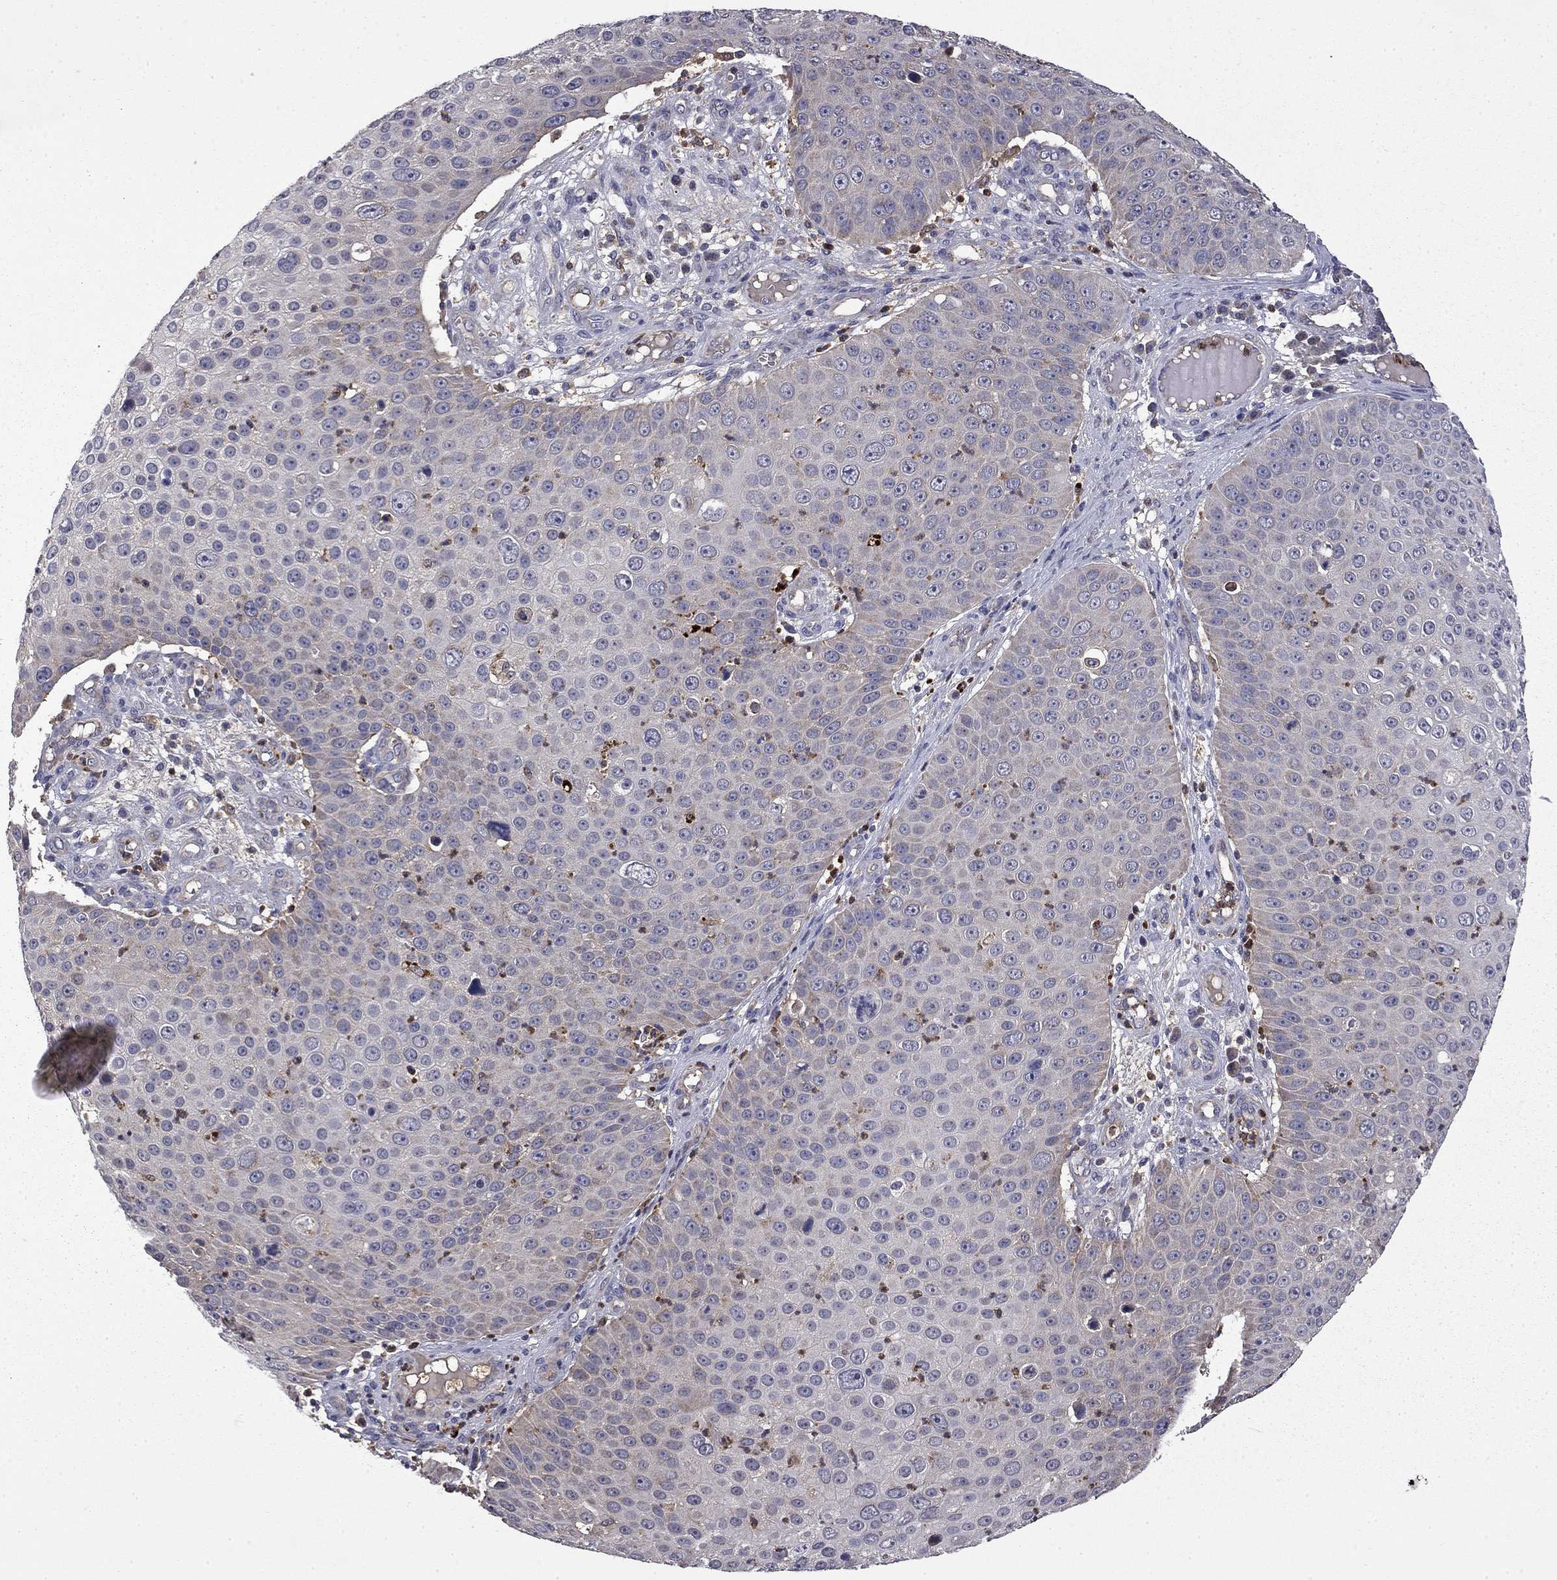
{"staining": {"intensity": "negative", "quantity": "none", "location": "none"}, "tissue": "skin cancer", "cell_type": "Tumor cells", "image_type": "cancer", "snomed": [{"axis": "morphology", "description": "Squamous cell carcinoma, NOS"}, {"axis": "topography", "description": "Skin"}], "caption": "Skin cancer (squamous cell carcinoma) stained for a protein using IHC exhibits no positivity tumor cells.", "gene": "CEACAM7", "patient": {"sex": "male", "age": 71}}